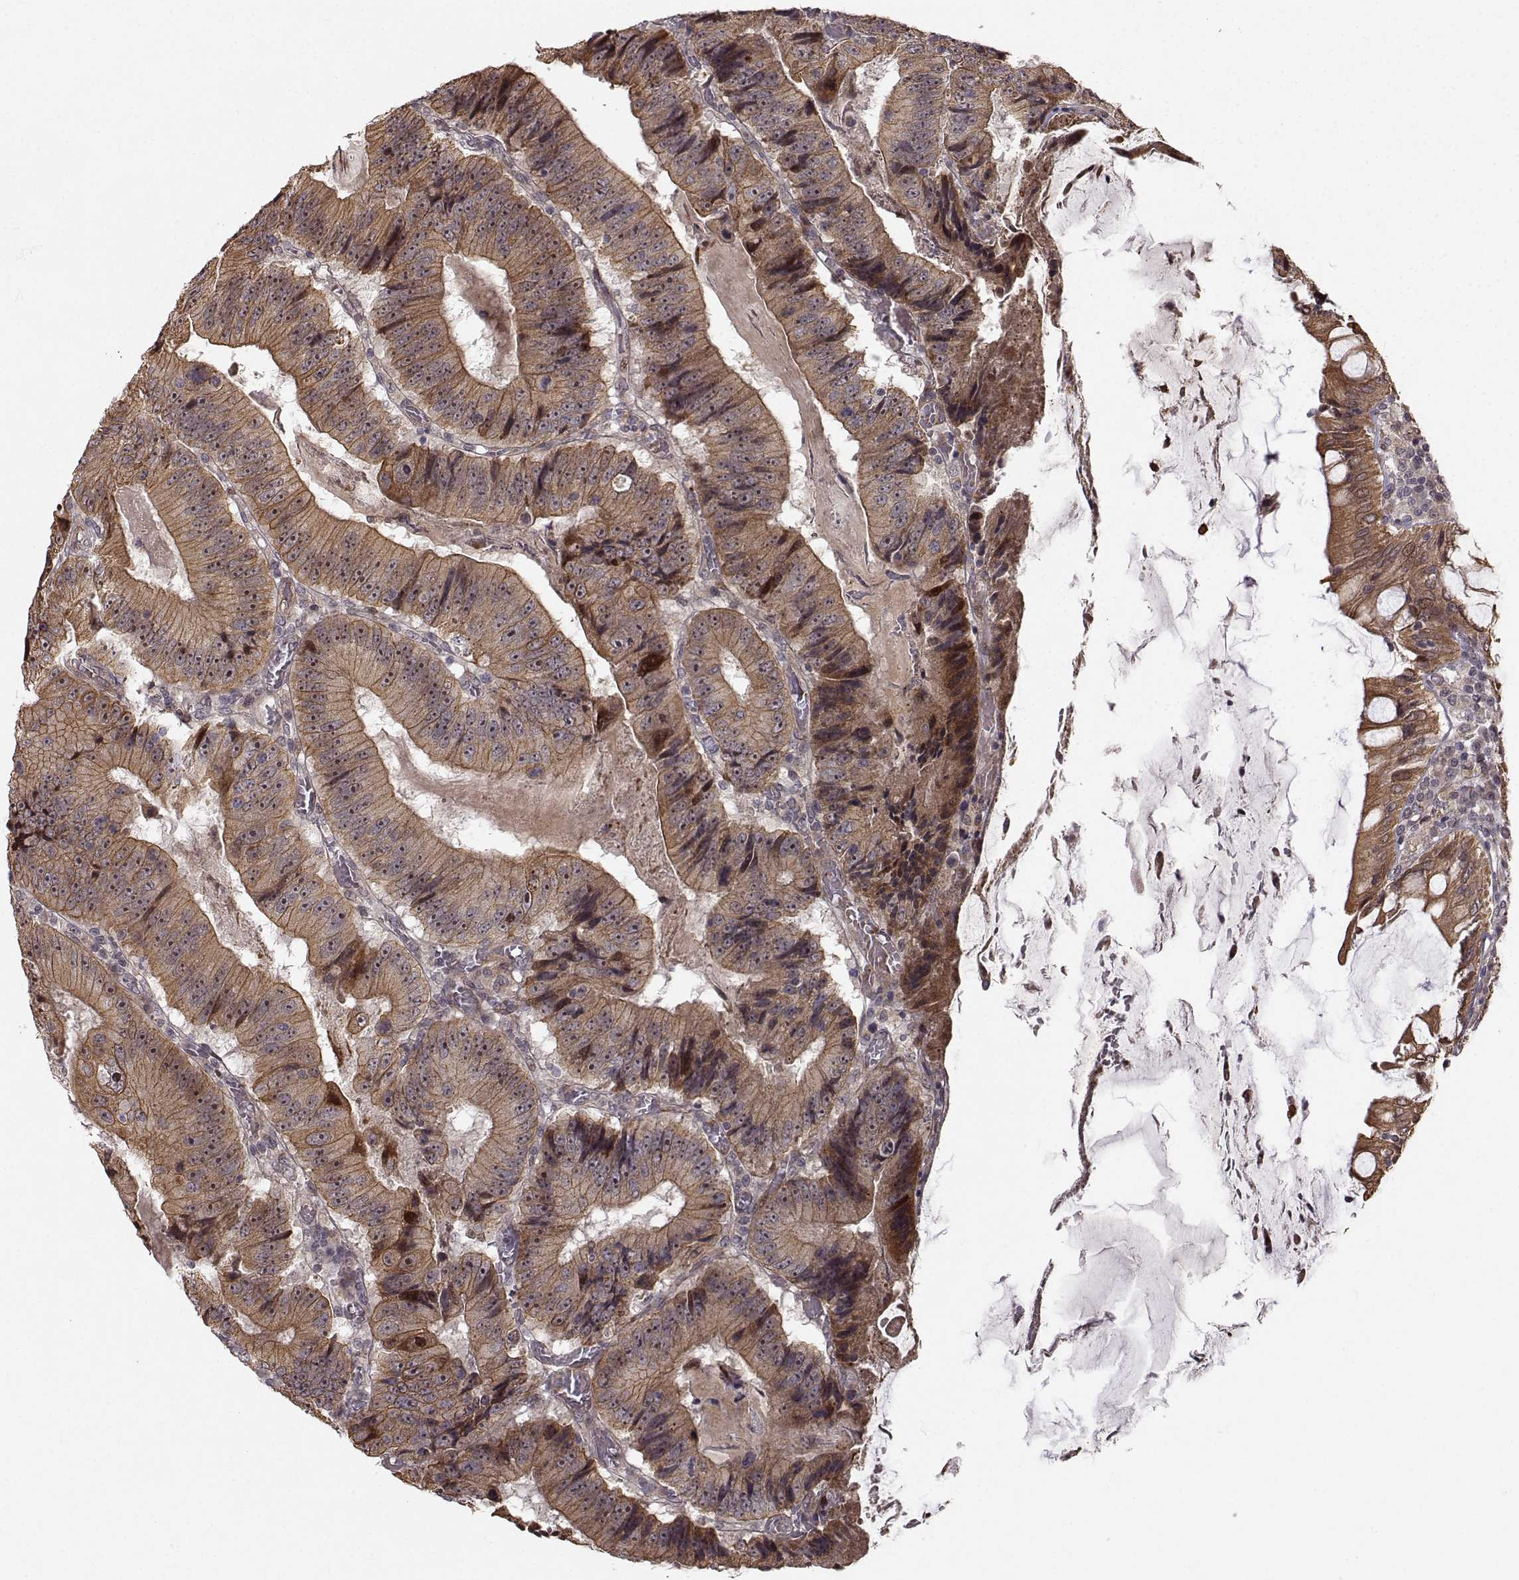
{"staining": {"intensity": "moderate", "quantity": "25%-75%", "location": "cytoplasmic/membranous"}, "tissue": "colorectal cancer", "cell_type": "Tumor cells", "image_type": "cancer", "snomed": [{"axis": "morphology", "description": "Adenocarcinoma, NOS"}, {"axis": "topography", "description": "Colon"}], "caption": "Colorectal cancer stained for a protein reveals moderate cytoplasmic/membranous positivity in tumor cells. (Stains: DAB in brown, nuclei in blue, Microscopy: brightfield microscopy at high magnification).", "gene": "APC", "patient": {"sex": "female", "age": 86}}